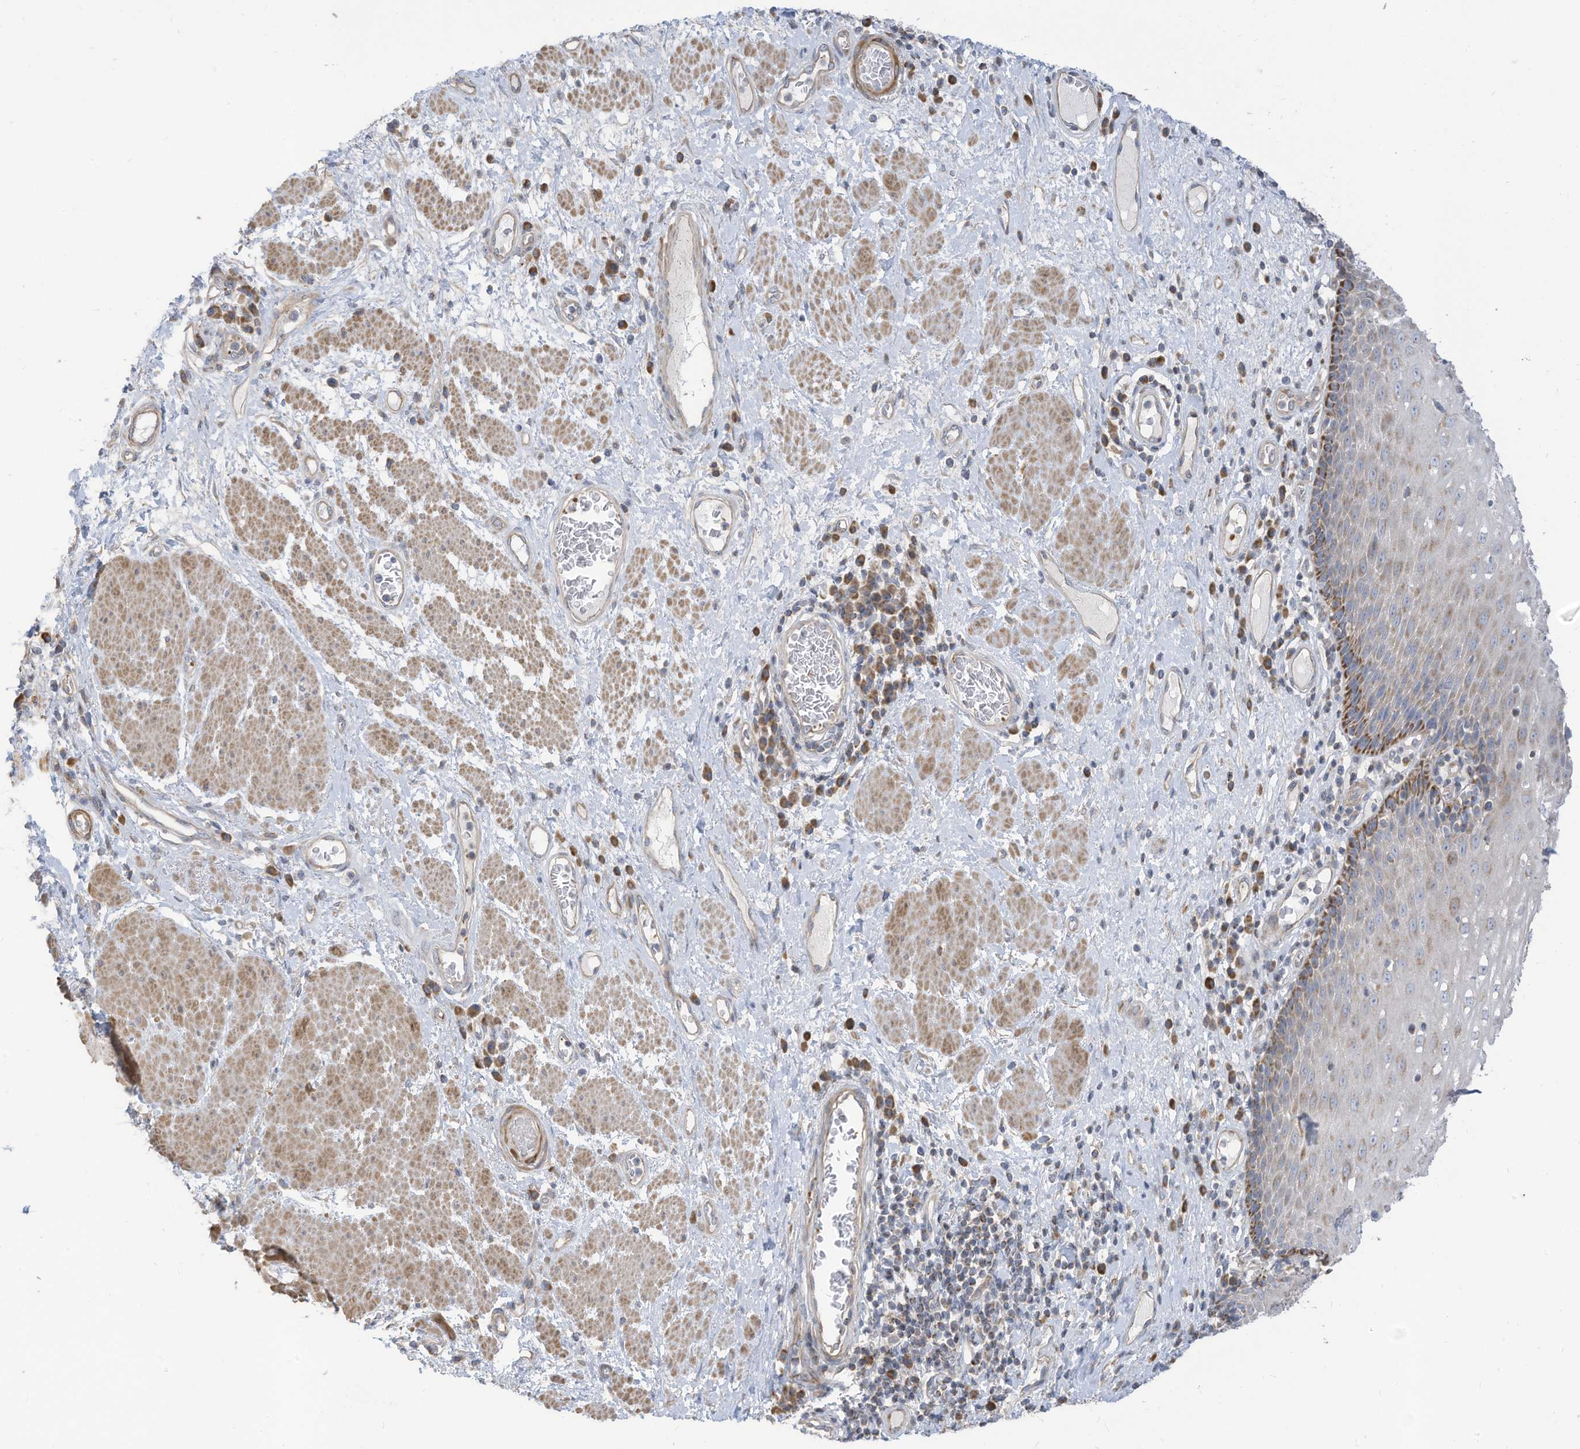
{"staining": {"intensity": "moderate", "quantity": "25%-75%", "location": "cytoplasmic/membranous"}, "tissue": "esophagus", "cell_type": "Squamous epithelial cells", "image_type": "normal", "snomed": [{"axis": "morphology", "description": "Normal tissue, NOS"}, {"axis": "morphology", "description": "Adenocarcinoma, NOS"}, {"axis": "topography", "description": "Esophagus"}], "caption": "Esophagus stained for a protein (brown) demonstrates moderate cytoplasmic/membranous positive staining in approximately 25%-75% of squamous epithelial cells.", "gene": "GTPBP2", "patient": {"sex": "male", "age": 62}}